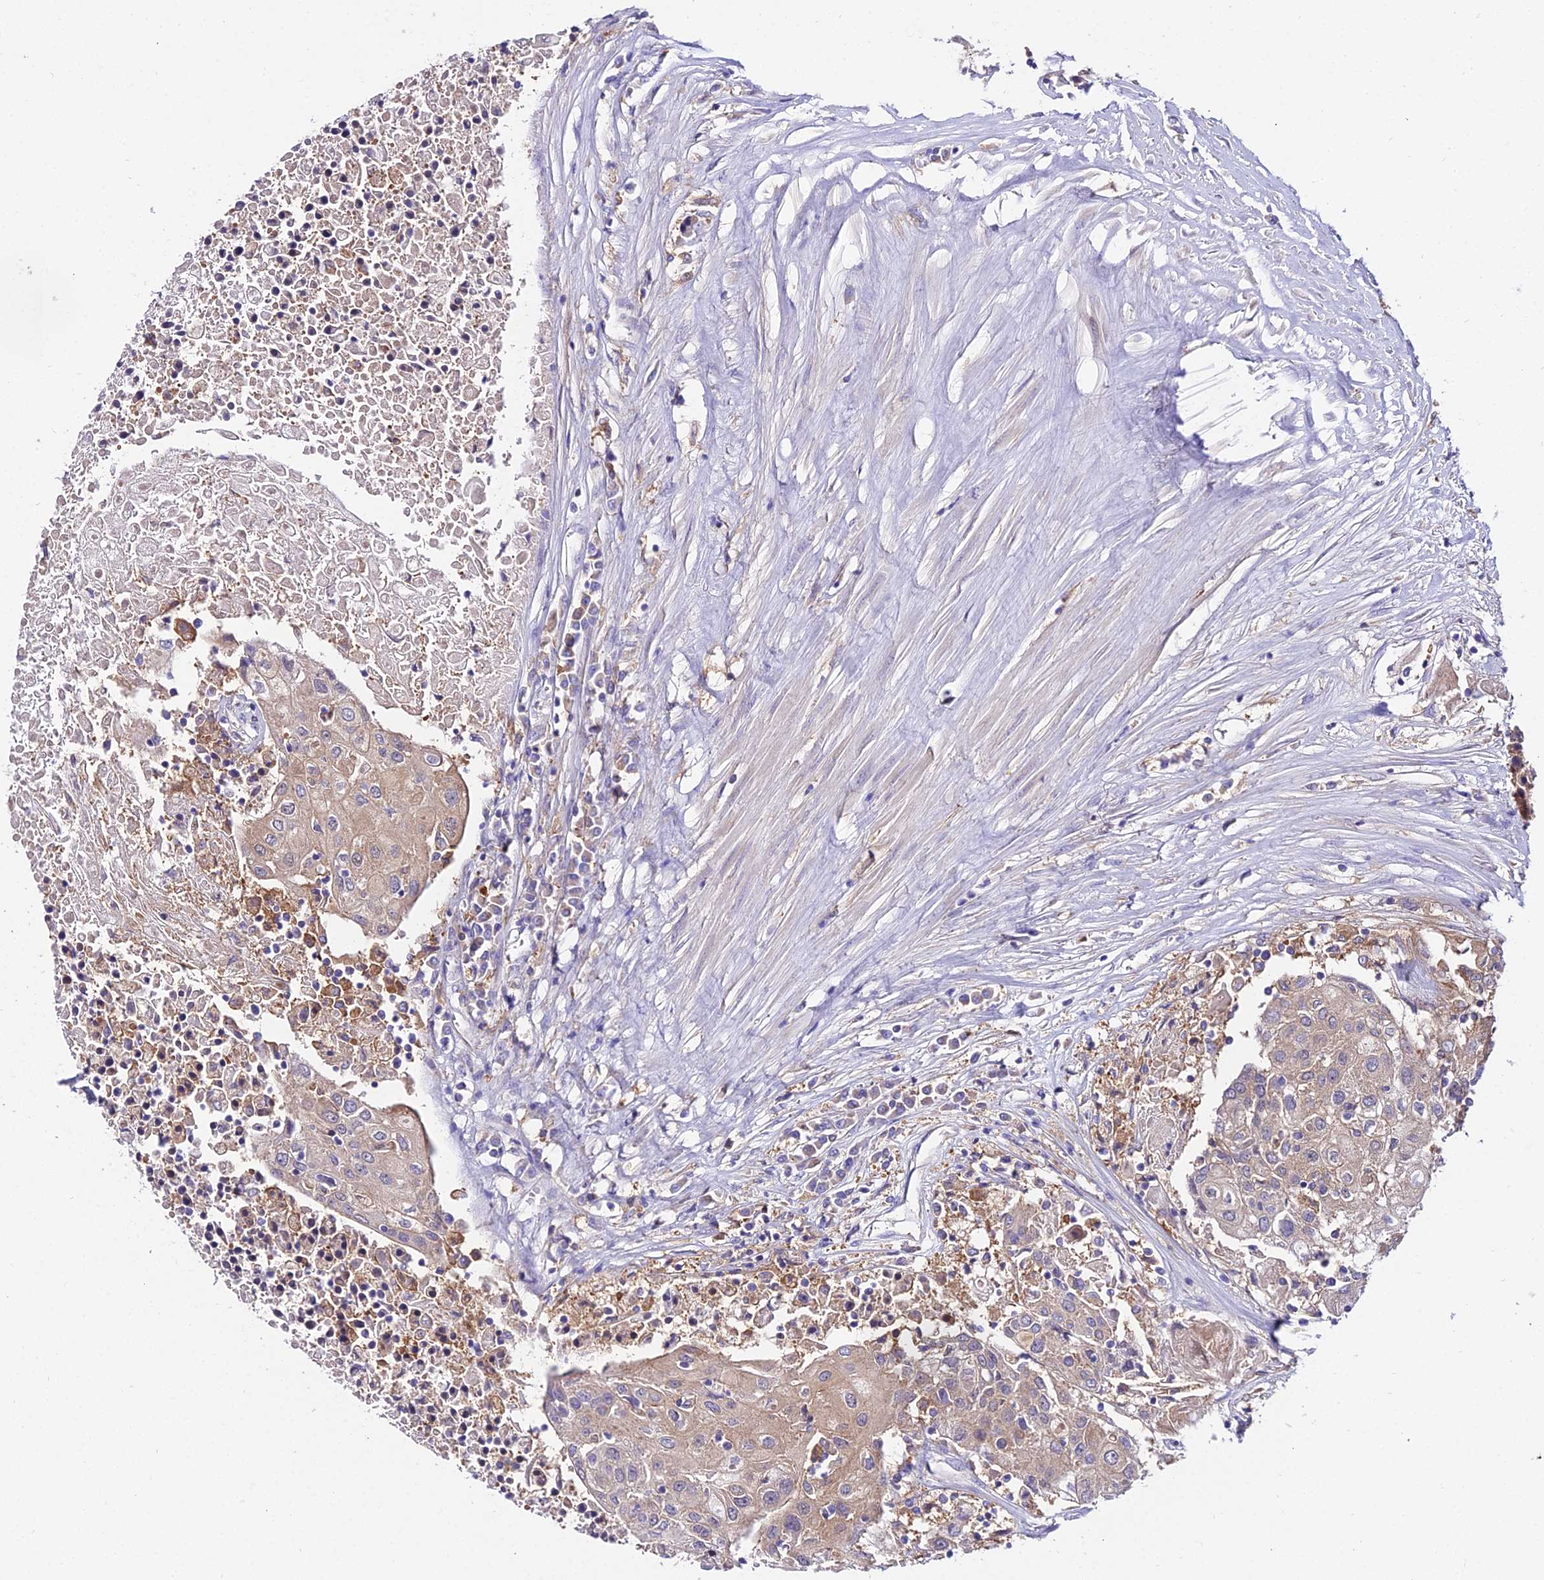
{"staining": {"intensity": "weak", "quantity": "25%-75%", "location": "cytoplasmic/membranous"}, "tissue": "urothelial cancer", "cell_type": "Tumor cells", "image_type": "cancer", "snomed": [{"axis": "morphology", "description": "Urothelial carcinoma, High grade"}, {"axis": "topography", "description": "Urinary bladder"}], "caption": "The image exhibits immunohistochemical staining of urothelial cancer. There is weak cytoplasmic/membranous staining is appreciated in about 25%-75% of tumor cells.", "gene": "C2orf69", "patient": {"sex": "female", "age": 85}}